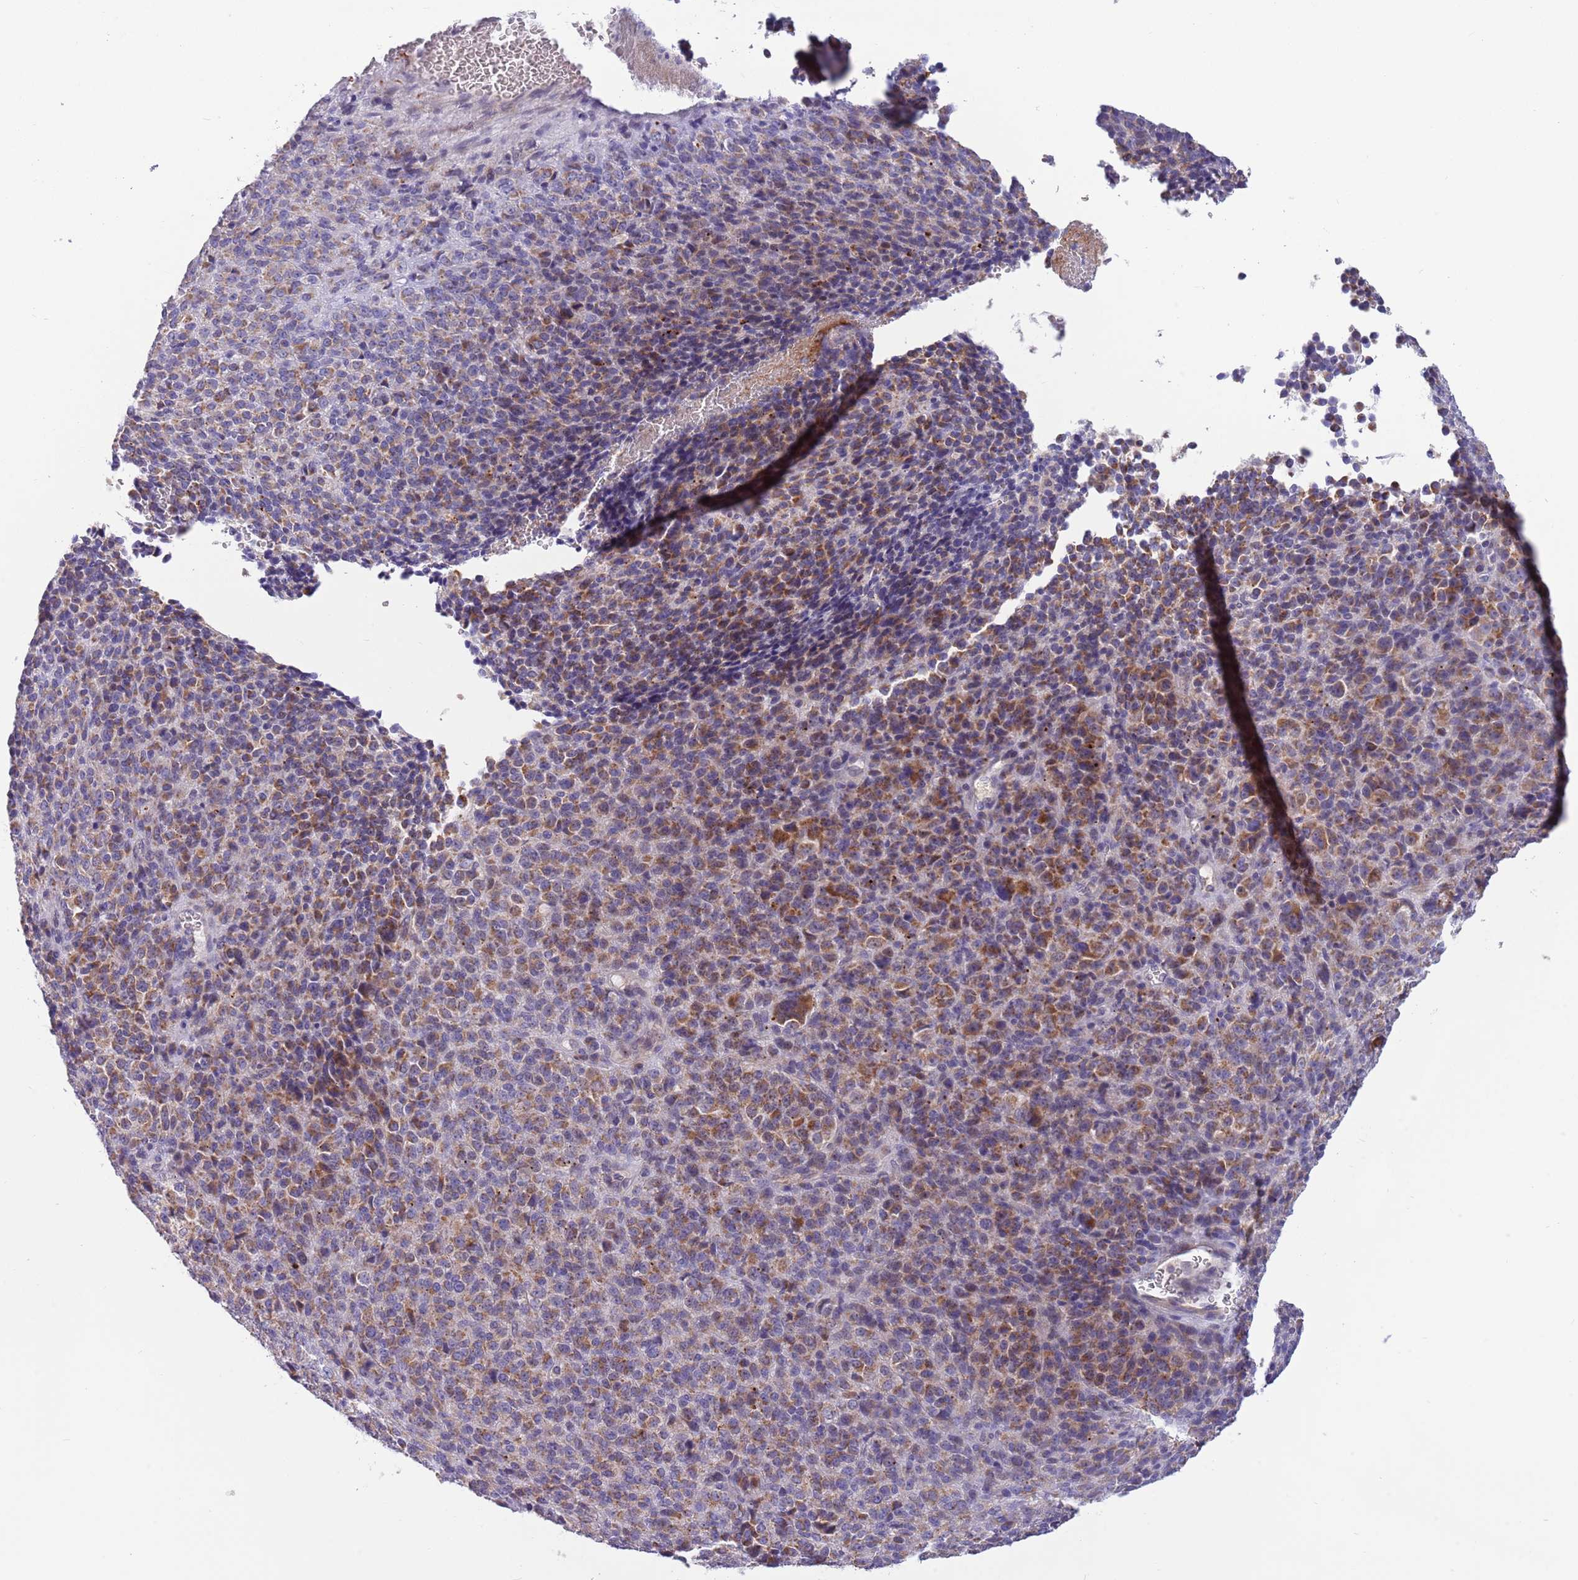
{"staining": {"intensity": "moderate", "quantity": "25%-75%", "location": "cytoplasmic/membranous"}, "tissue": "melanoma", "cell_type": "Tumor cells", "image_type": "cancer", "snomed": [{"axis": "morphology", "description": "Malignant melanoma, Metastatic site"}, {"axis": "topography", "description": "Brain"}], "caption": "Protein positivity by immunohistochemistry exhibits moderate cytoplasmic/membranous expression in approximately 25%-75% of tumor cells in melanoma.", "gene": "DDHD1", "patient": {"sex": "female", "age": 56}}